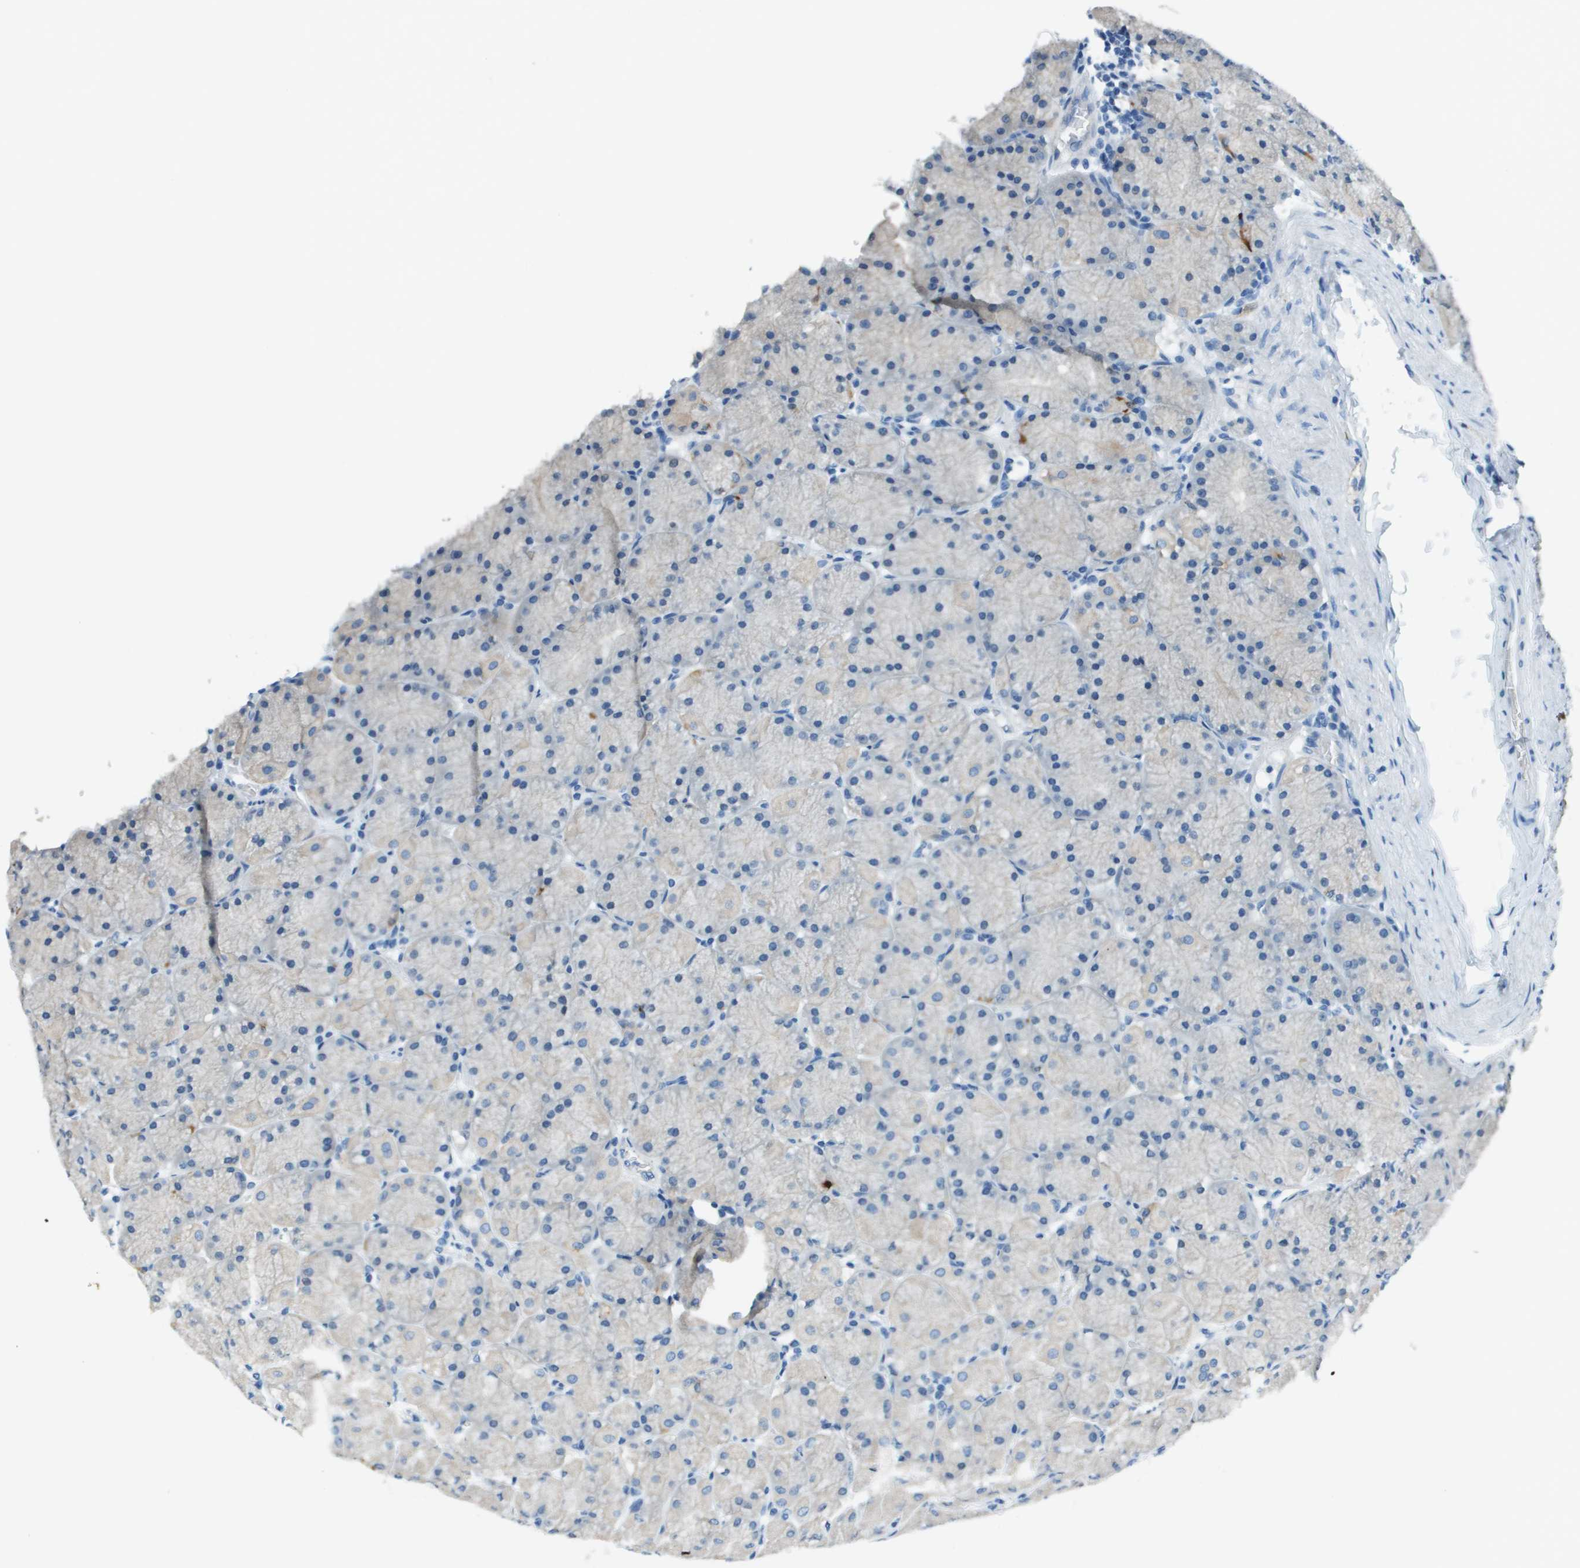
{"staining": {"intensity": "negative", "quantity": "none", "location": "none"}, "tissue": "stomach", "cell_type": "Glandular cells", "image_type": "normal", "snomed": [{"axis": "morphology", "description": "Normal tissue, NOS"}, {"axis": "topography", "description": "Stomach, upper"}], "caption": "Immunohistochemistry of normal stomach shows no staining in glandular cells. The staining is performed using DAB (3,3'-diaminobenzidine) brown chromogen with nuclei counter-stained in using hematoxylin.", "gene": "SLC16A10", "patient": {"sex": "female", "age": 56}}